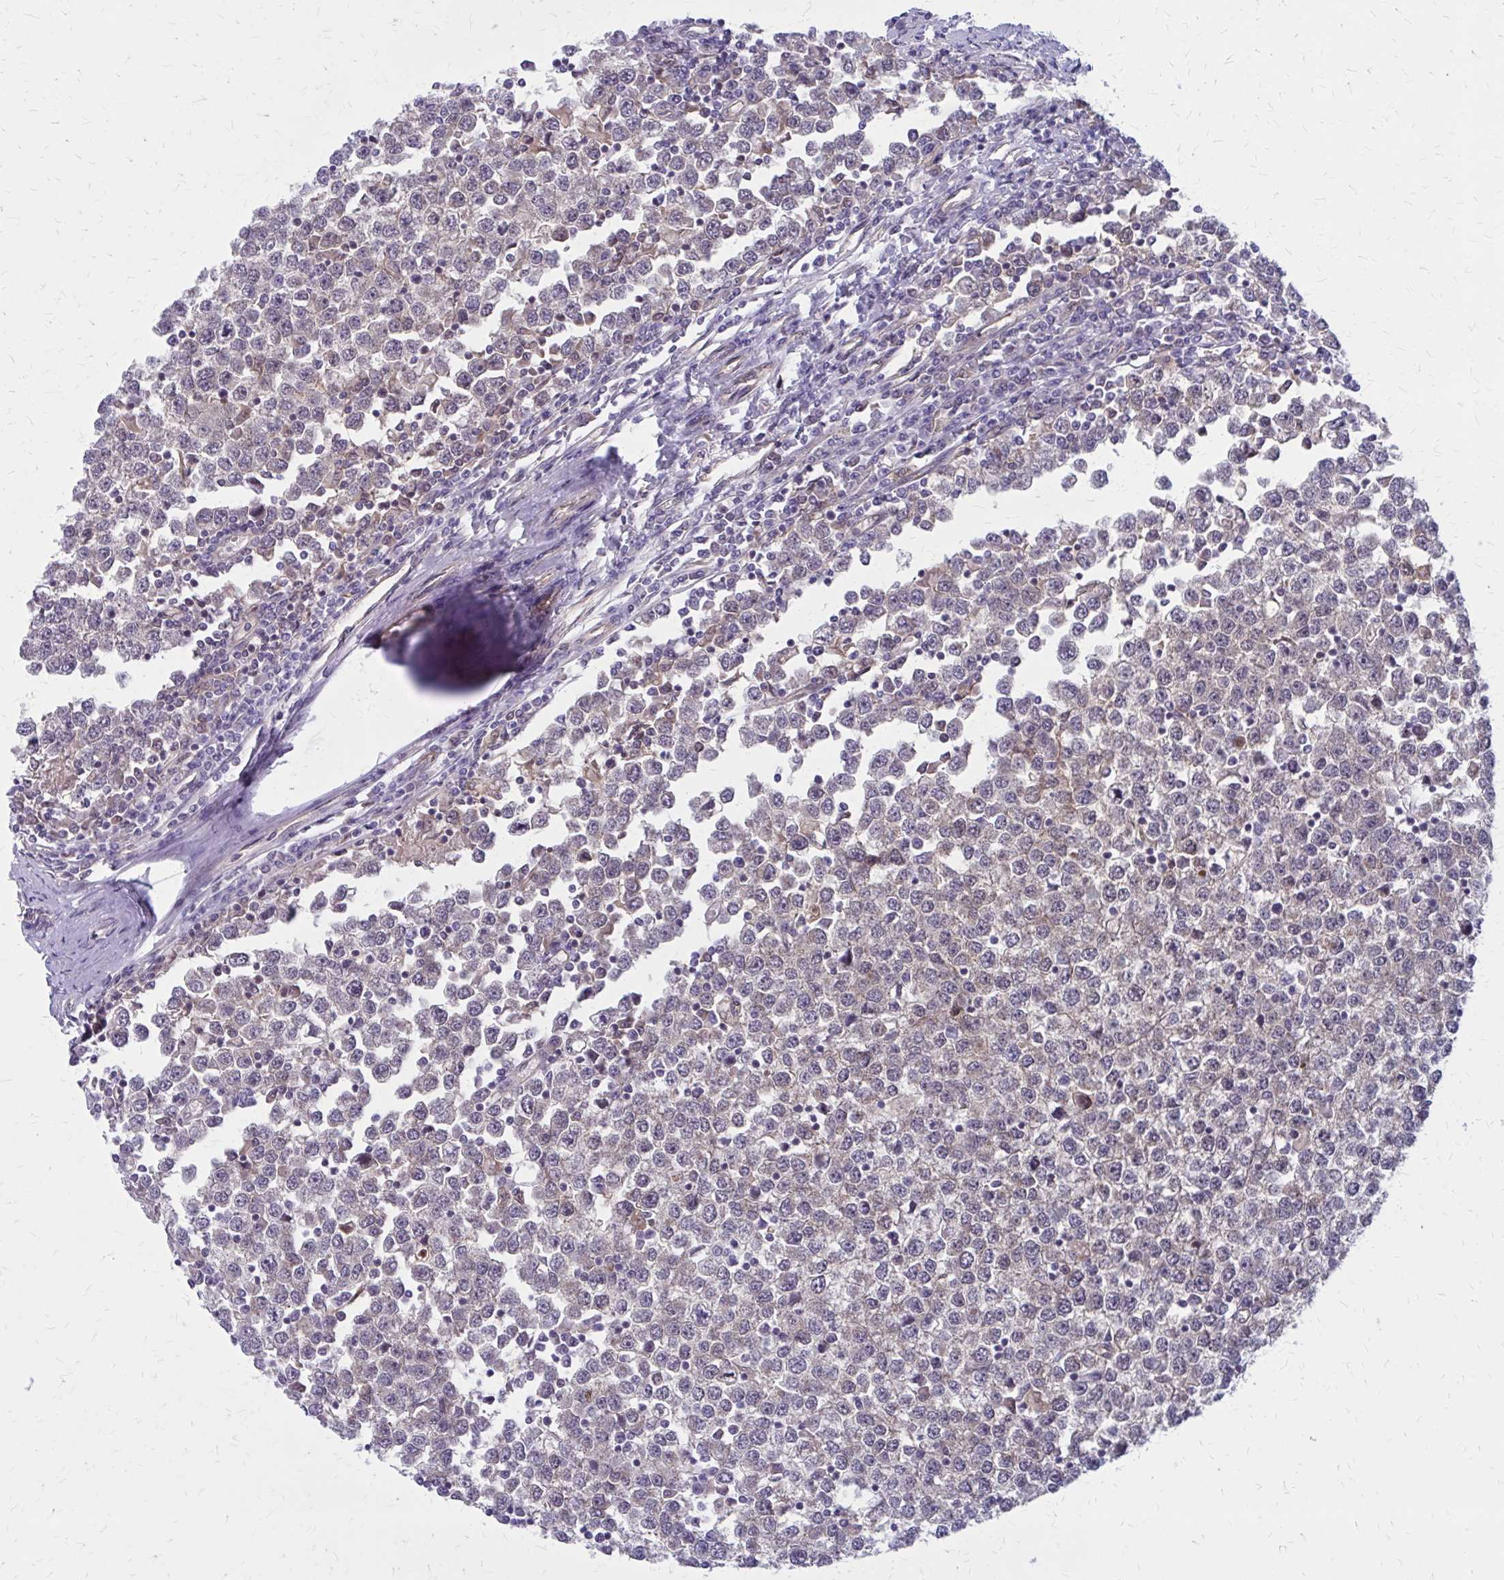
{"staining": {"intensity": "weak", "quantity": "25%-75%", "location": "cytoplasmic/membranous"}, "tissue": "testis cancer", "cell_type": "Tumor cells", "image_type": "cancer", "snomed": [{"axis": "morphology", "description": "Seminoma, NOS"}, {"axis": "topography", "description": "Testis"}], "caption": "Protein staining demonstrates weak cytoplasmic/membranous expression in approximately 25%-75% of tumor cells in testis seminoma.", "gene": "CLIC2", "patient": {"sex": "male", "age": 65}}